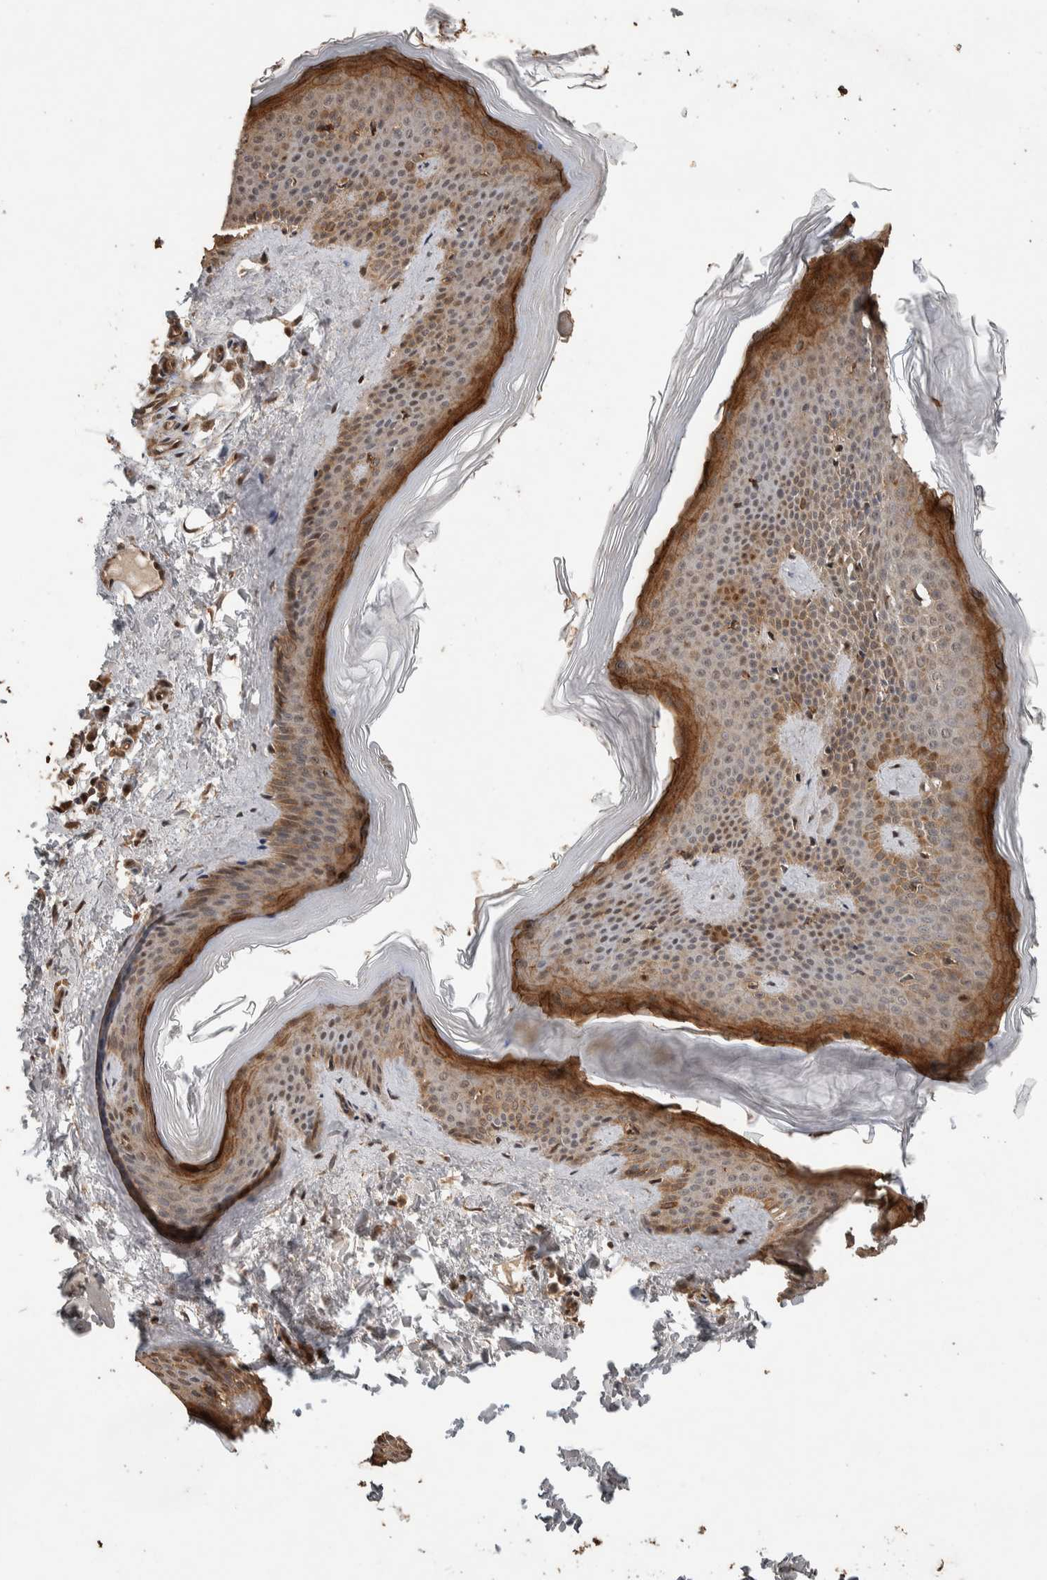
{"staining": {"intensity": "moderate", "quantity": ">75%", "location": "cytoplasmic/membranous,nuclear"}, "tissue": "skin", "cell_type": "Fibroblasts", "image_type": "normal", "snomed": [{"axis": "morphology", "description": "Normal tissue, NOS"}, {"axis": "topography", "description": "Skin"}], "caption": "IHC (DAB (3,3'-diaminobenzidine)) staining of normal skin exhibits moderate cytoplasmic/membranous,nuclear protein positivity in about >75% of fibroblasts.", "gene": "CYSRT1", "patient": {"sex": "female", "age": 27}}